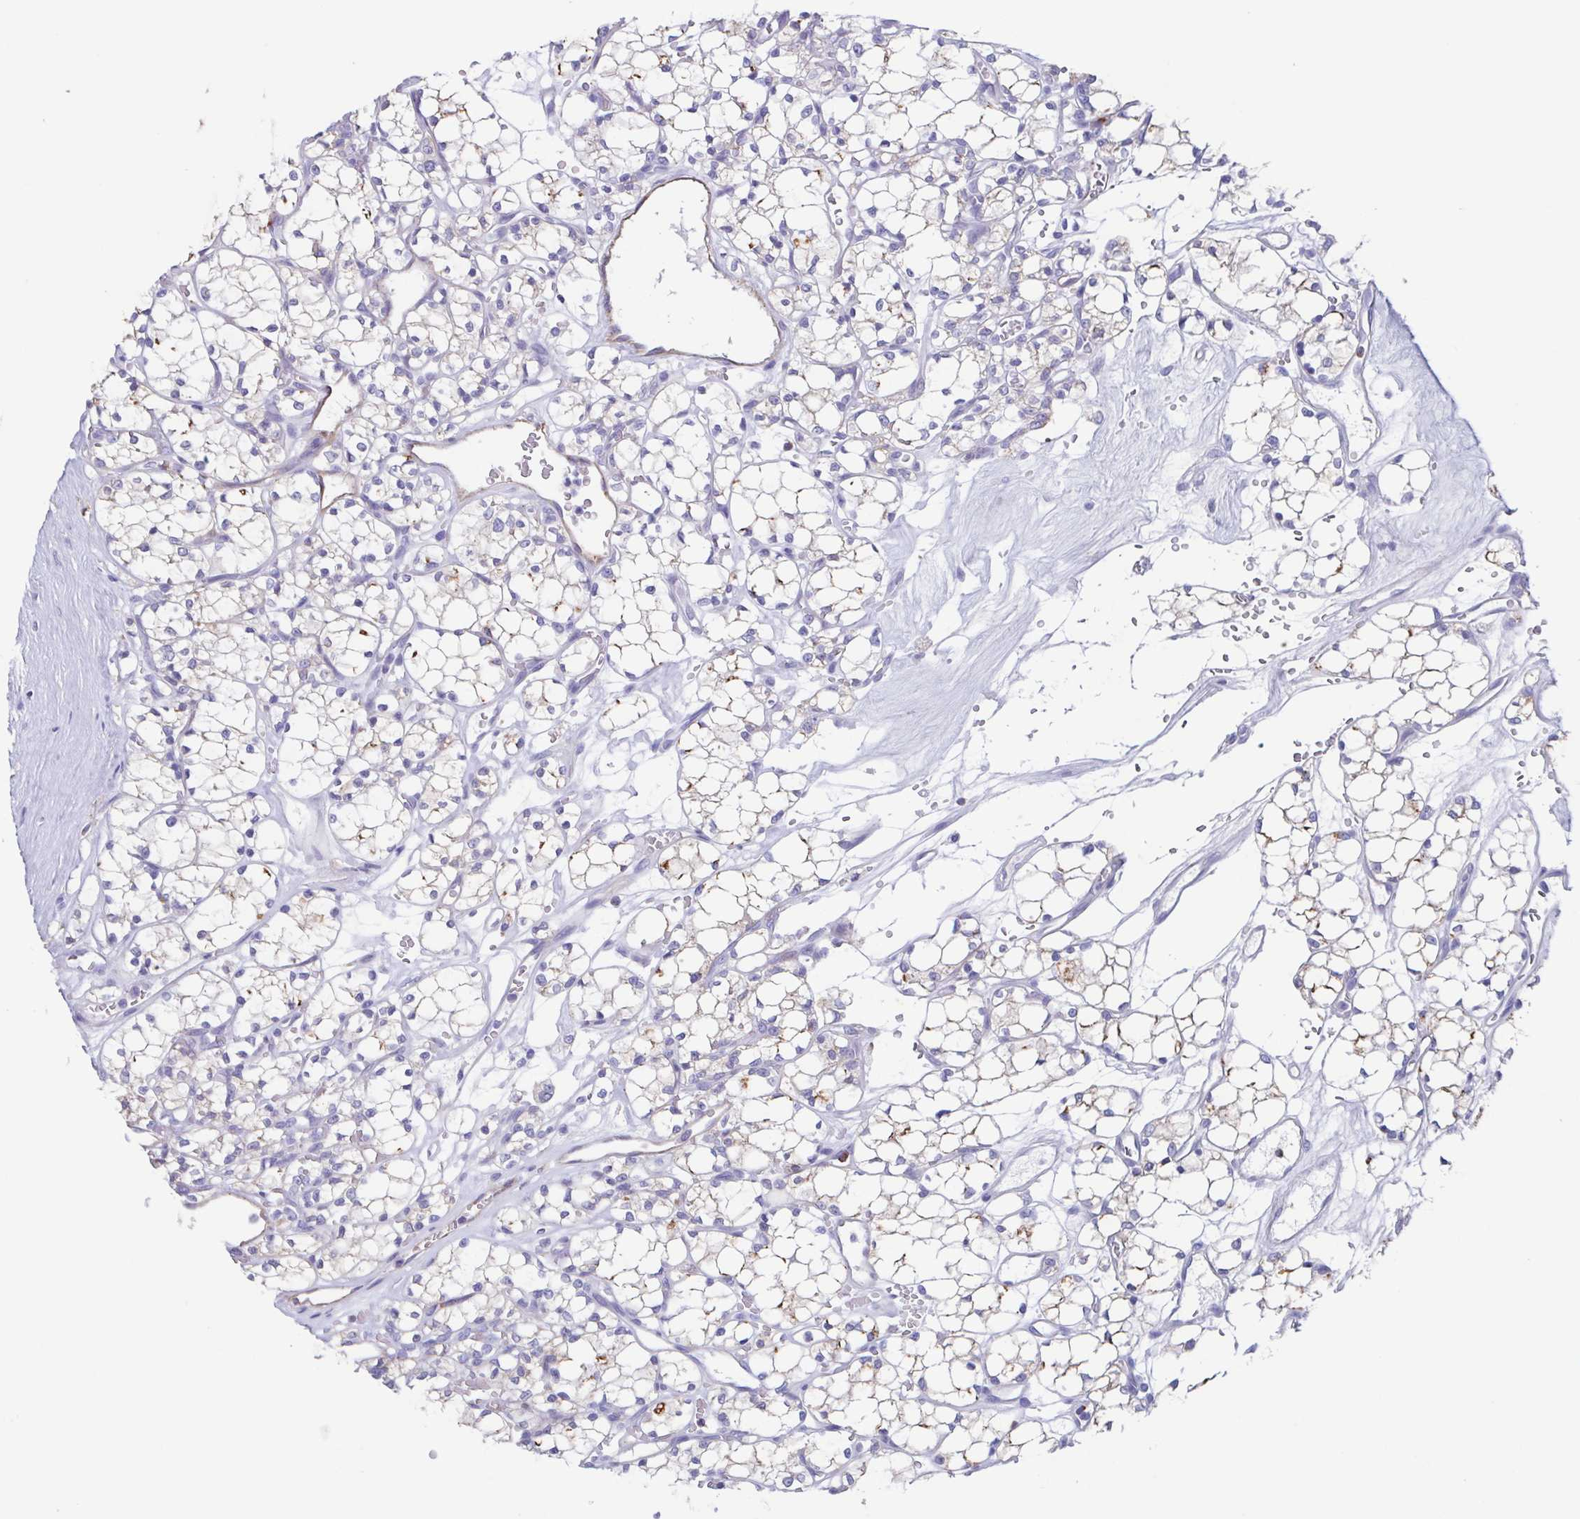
{"staining": {"intensity": "weak", "quantity": "<25%", "location": "cytoplasmic/membranous"}, "tissue": "renal cancer", "cell_type": "Tumor cells", "image_type": "cancer", "snomed": [{"axis": "morphology", "description": "Adenocarcinoma, NOS"}, {"axis": "topography", "description": "Kidney"}], "caption": "This is an immunohistochemistry (IHC) micrograph of human renal cancer. There is no staining in tumor cells.", "gene": "TPD52", "patient": {"sex": "female", "age": 69}}